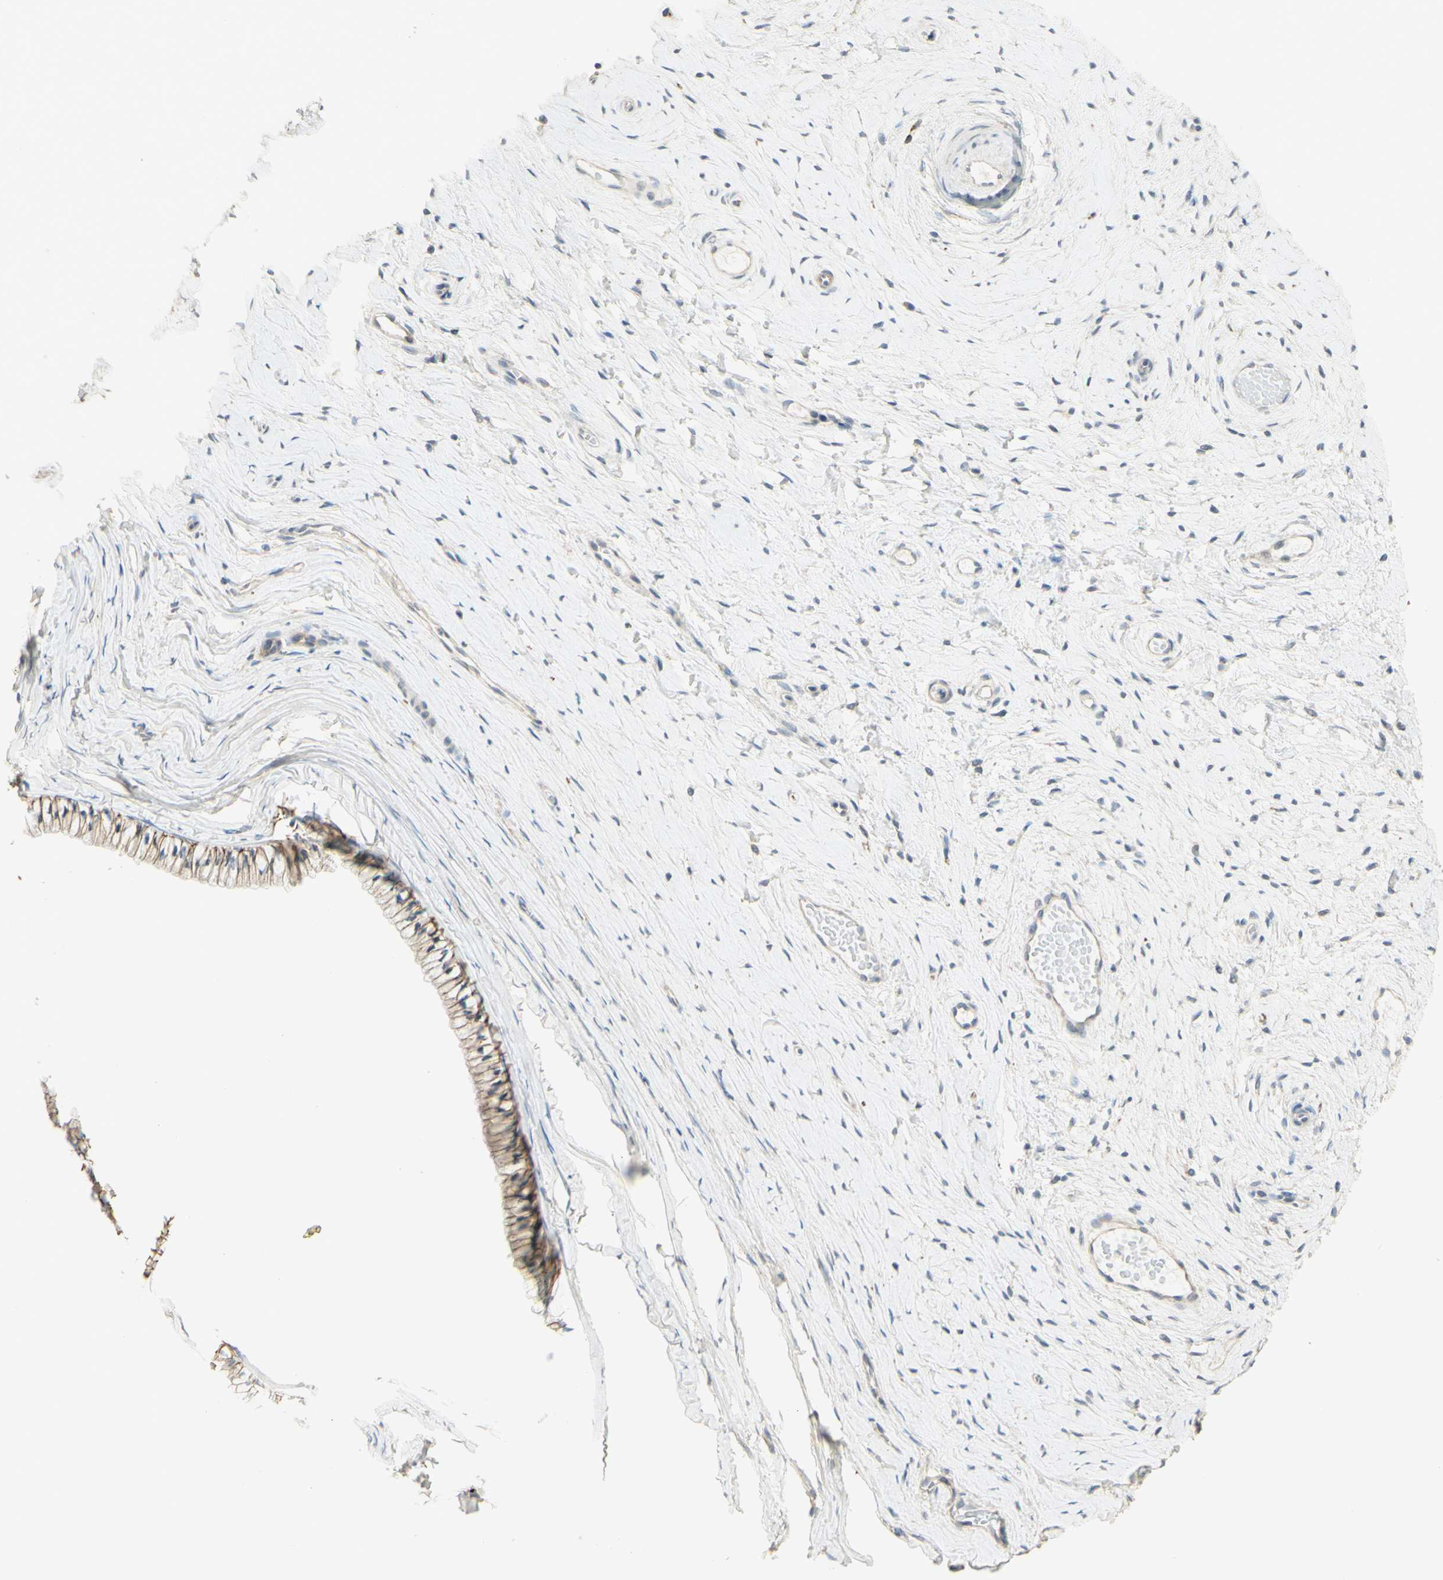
{"staining": {"intensity": "moderate", "quantity": ">75%", "location": "cytoplasmic/membranous"}, "tissue": "cervix", "cell_type": "Glandular cells", "image_type": "normal", "snomed": [{"axis": "morphology", "description": "Normal tissue, NOS"}, {"axis": "topography", "description": "Cervix"}], "caption": "Moderate cytoplasmic/membranous positivity for a protein is appreciated in about >75% of glandular cells of unremarkable cervix using immunohistochemistry (IHC).", "gene": "RNF149", "patient": {"sex": "female", "age": 39}}